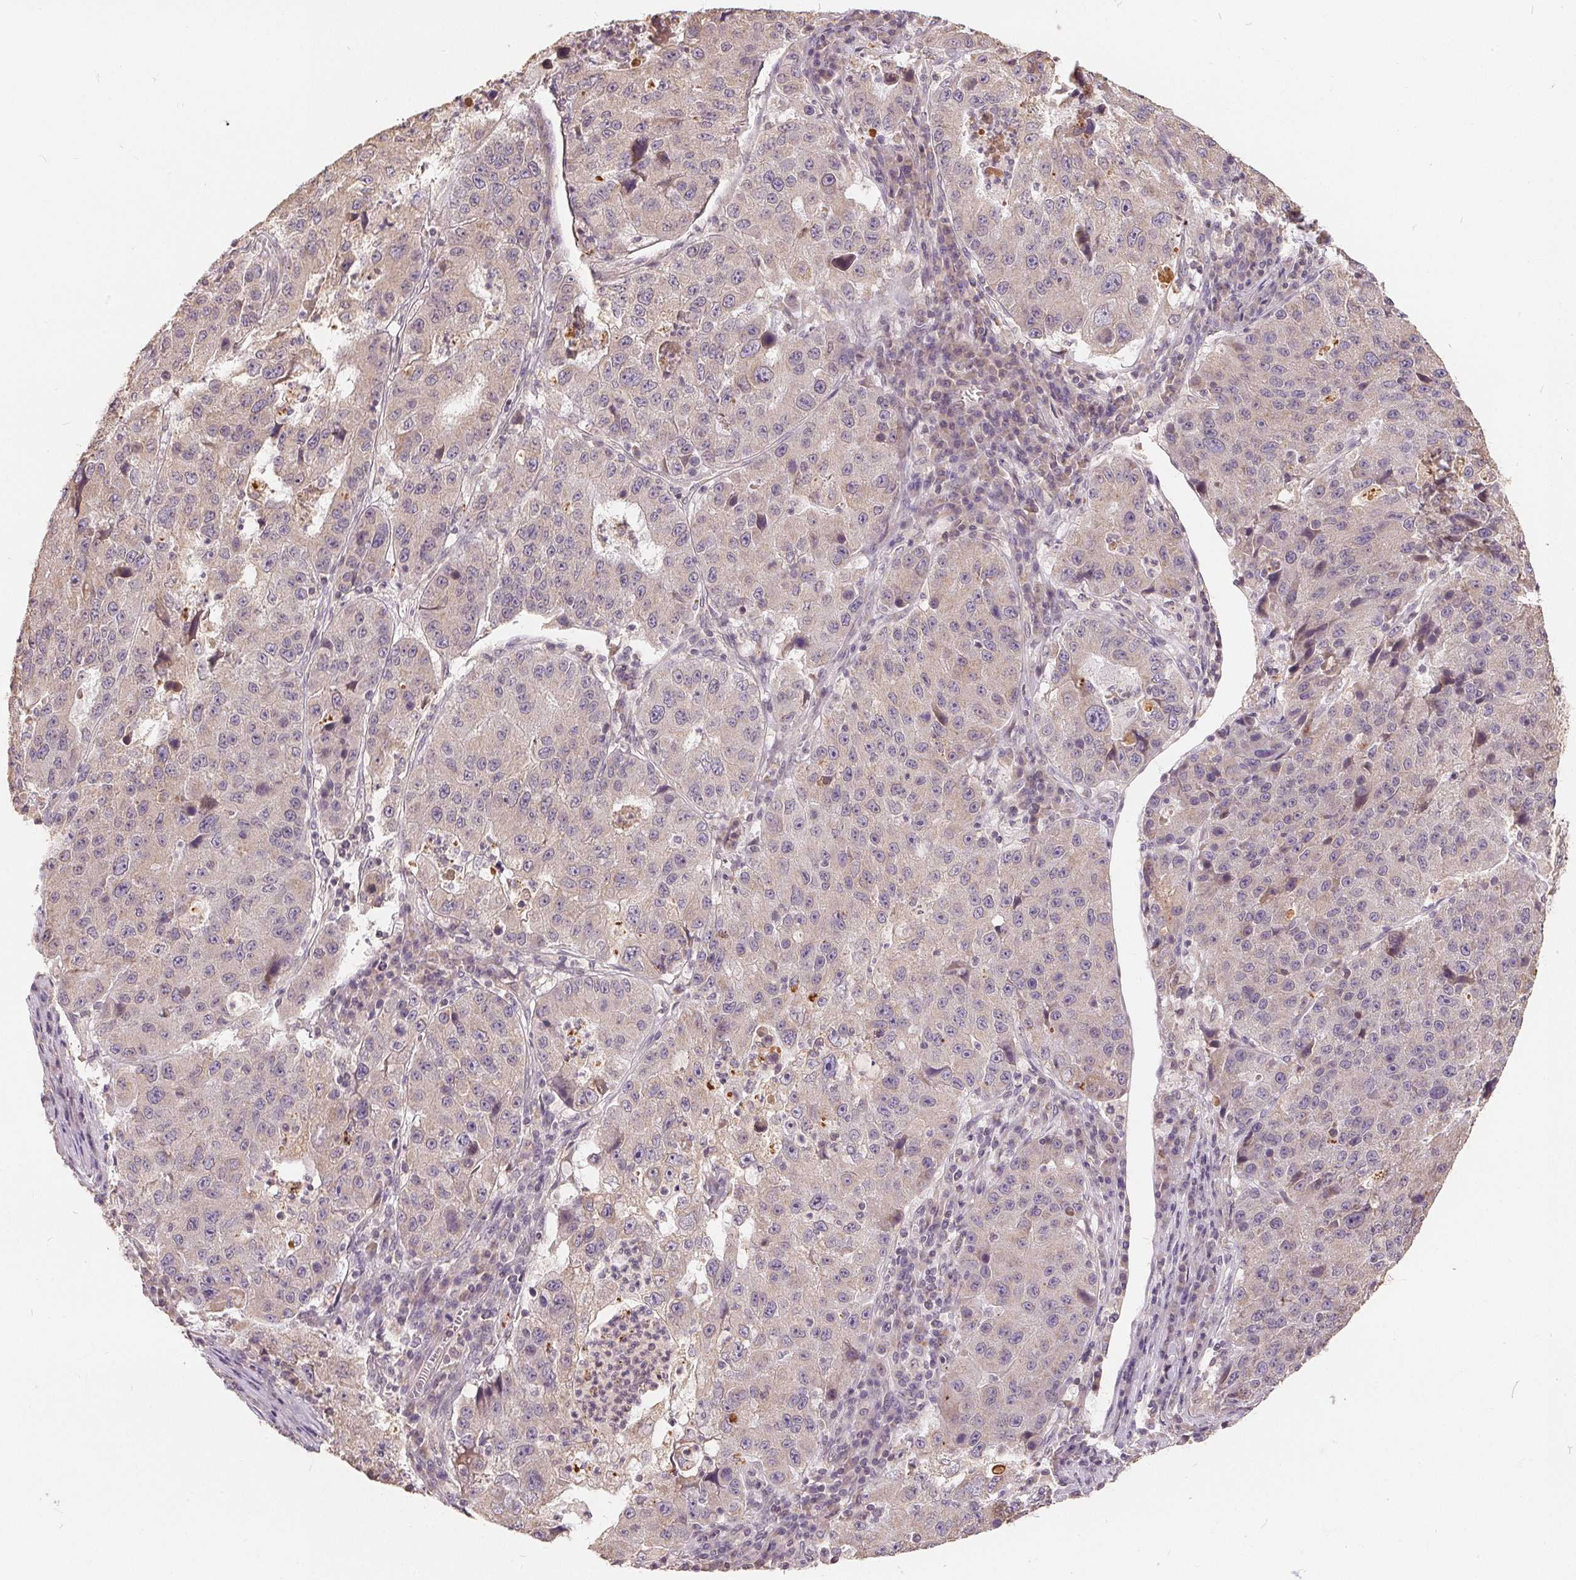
{"staining": {"intensity": "negative", "quantity": "none", "location": "none"}, "tissue": "stomach cancer", "cell_type": "Tumor cells", "image_type": "cancer", "snomed": [{"axis": "morphology", "description": "Adenocarcinoma, NOS"}, {"axis": "topography", "description": "Stomach"}], "caption": "A high-resolution image shows immunohistochemistry staining of stomach cancer (adenocarcinoma), which reveals no significant staining in tumor cells.", "gene": "CDIPT", "patient": {"sex": "male", "age": 71}}